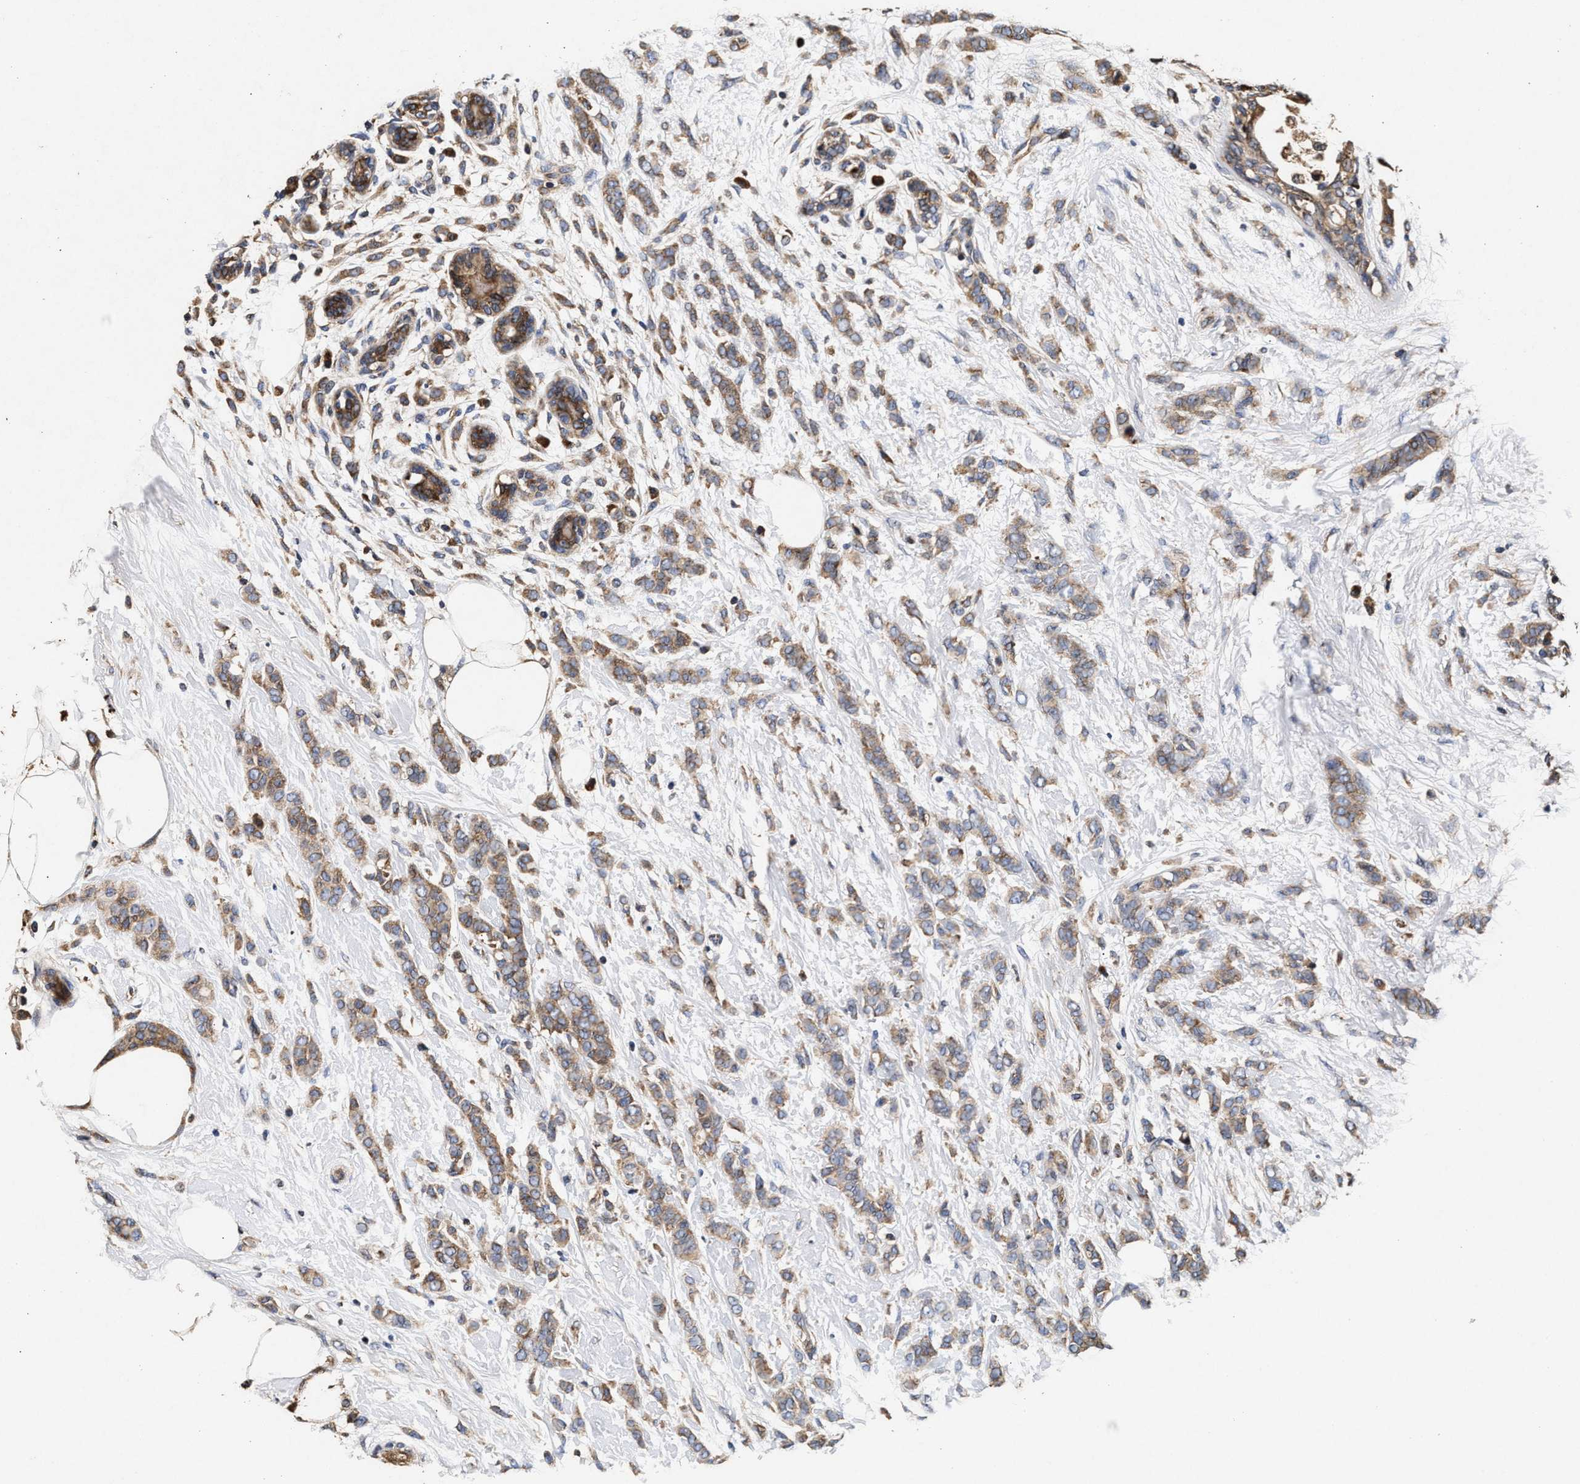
{"staining": {"intensity": "weak", "quantity": ">75%", "location": "cytoplasmic/membranous"}, "tissue": "breast cancer", "cell_type": "Tumor cells", "image_type": "cancer", "snomed": [{"axis": "morphology", "description": "Lobular carcinoma, in situ"}, {"axis": "morphology", "description": "Lobular carcinoma"}, {"axis": "topography", "description": "Breast"}], "caption": "Tumor cells display low levels of weak cytoplasmic/membranous staining in approximately >75% of cells in human breast lobular carcinoma.", "gene": "NFKB2", "patient": {"sex": "female", "age": 41}}